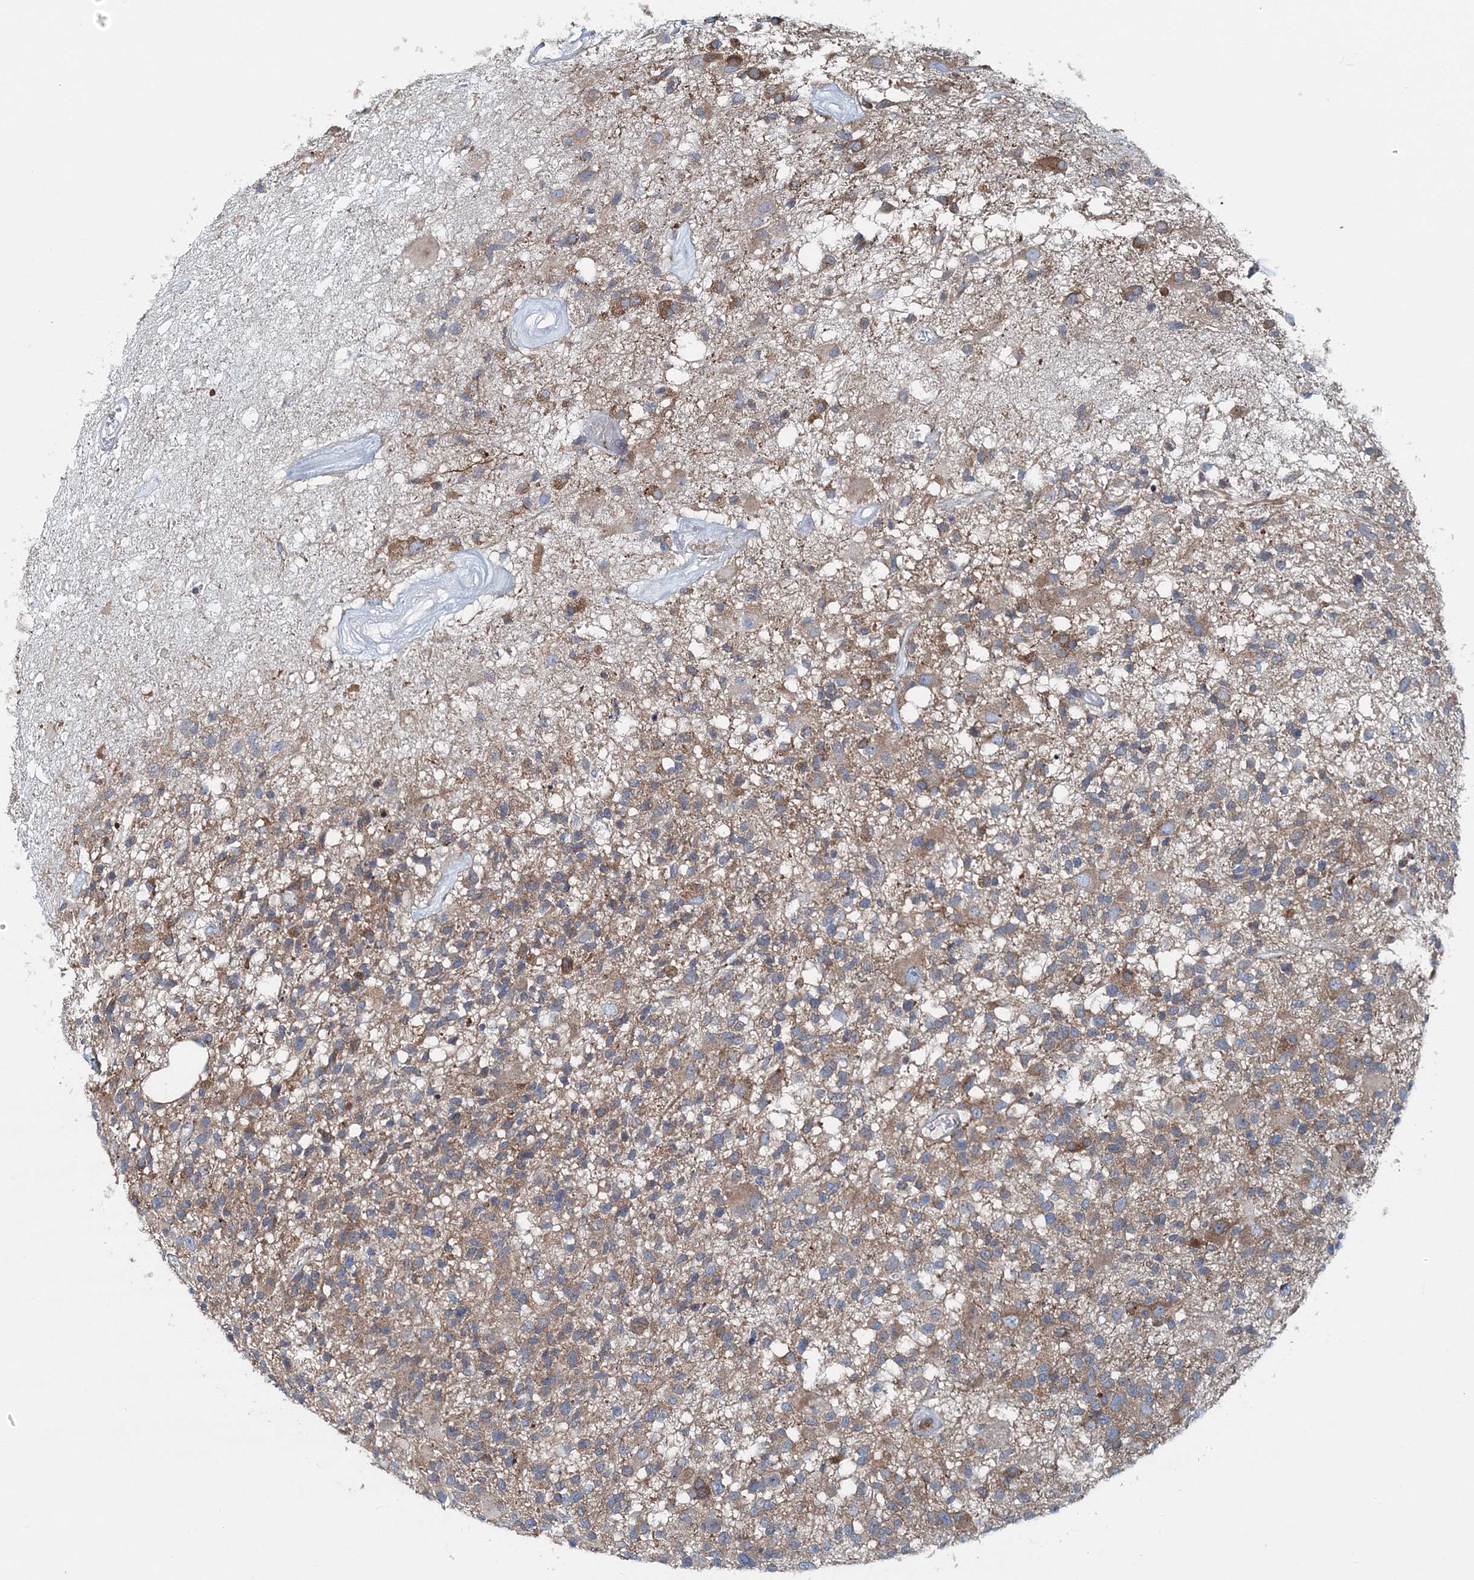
{"staining": {"intensity": "moderate", "quantity": "25%-75%", "location": "cytoplasmic/membranous"}, "tissue": "glioma", "cell_type": "Tumor cells", "image_type": "cancer", "snomed": [{"axis": "morphology", "description": "Glioma, malignant, High grade"}, {"axis": "morphology", "description": "Glioblastoma, NOS"}, {"axis": "topography", "description": "Brain"}], "caption": "Moderate cytoplasmic/membranous protein positivity is present in approximately 25%-75% of tumor cells in glioma.", "gene": "MPHOSPH9", "patient": {"sex": "male", "age": 60}}